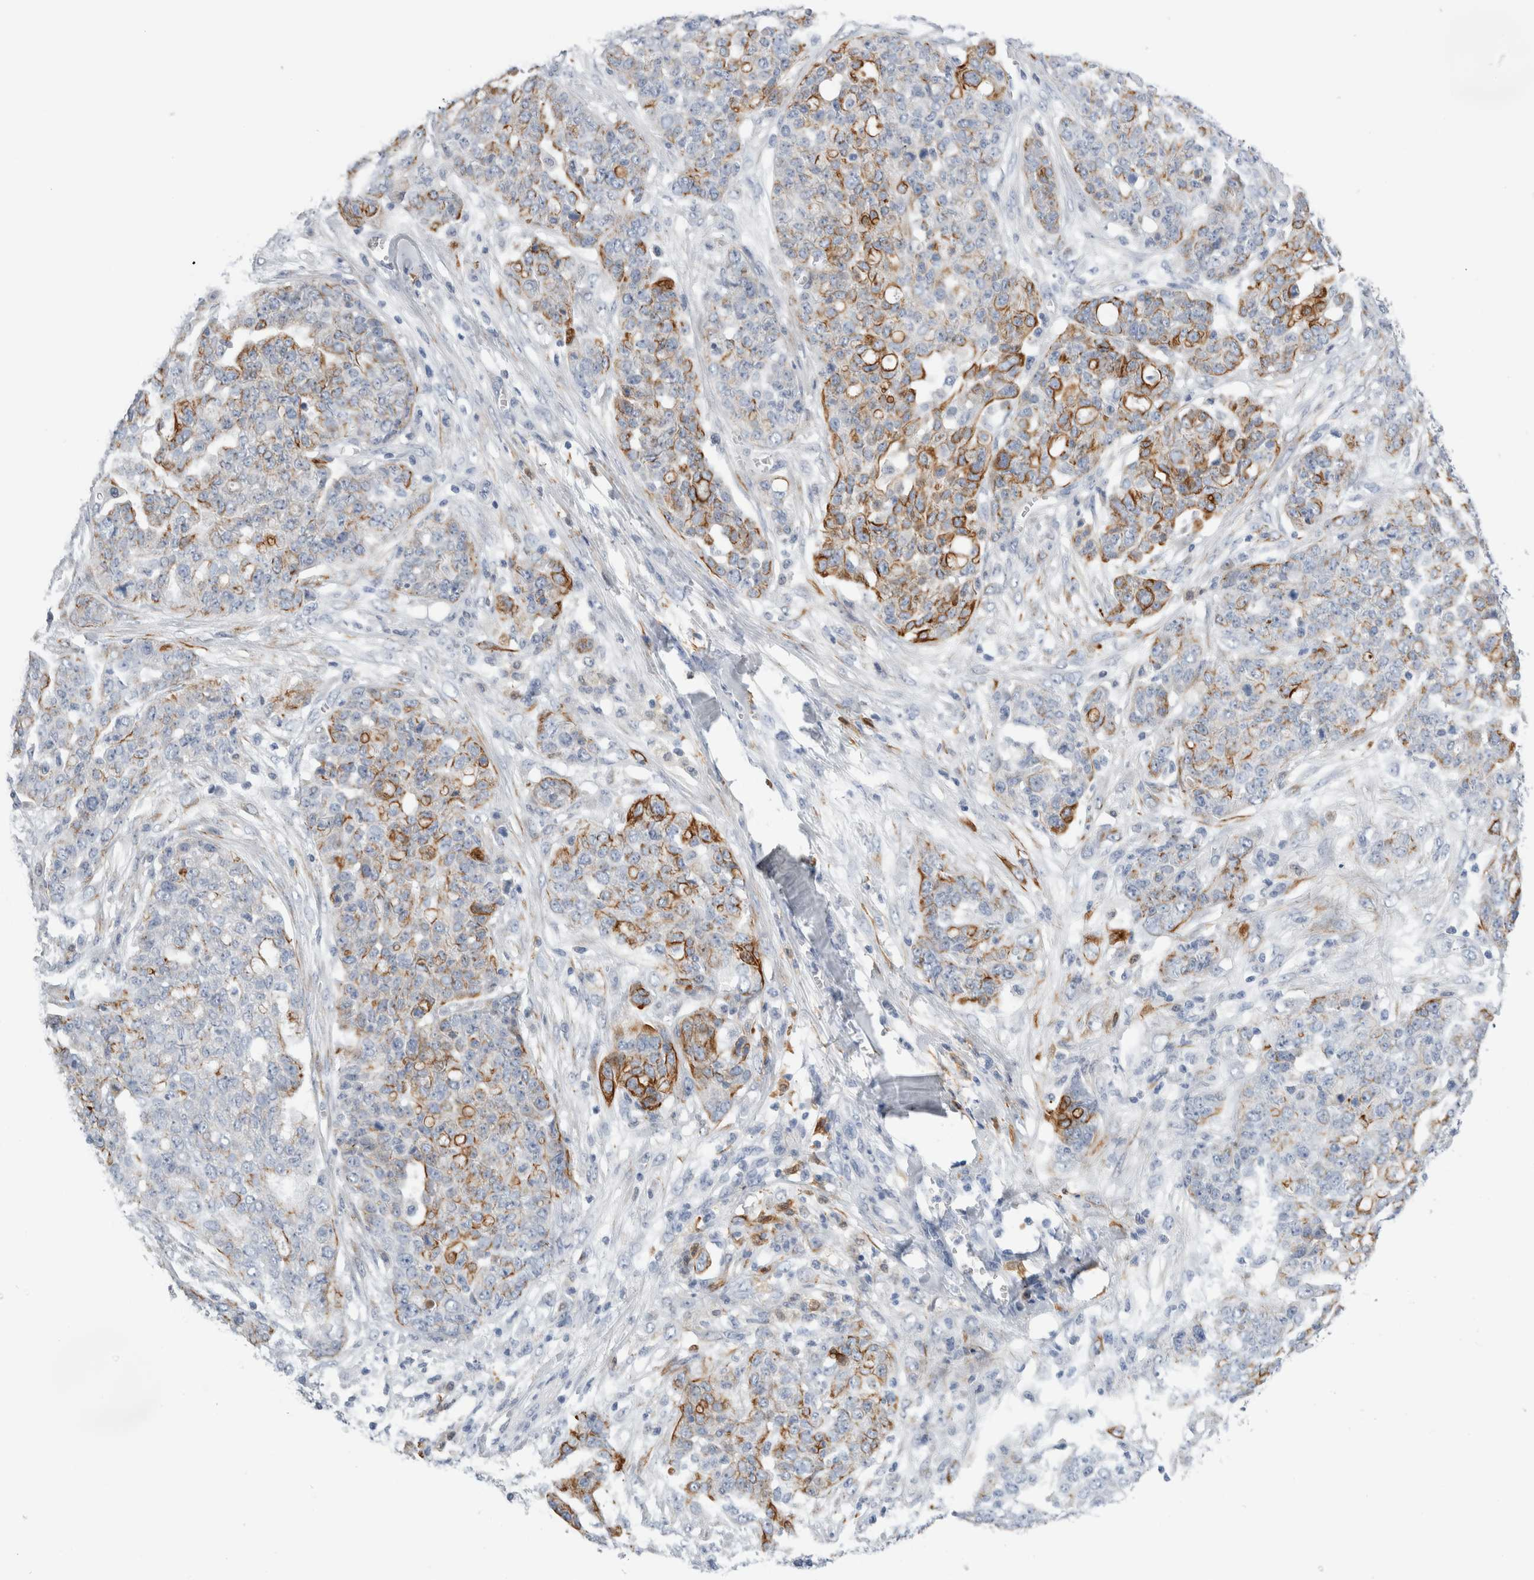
{"staining": {"intensity": "moderate", "quantity": "25%-75%", "location": "cytoplasmic/membranous"}, "tissue": "ovarian cancer", "cell_type": "Tumor cells", "image_type": "cancer", "snomed": [{"axis": "morphology", "description": "Cystadenocarcinoma, serous, NOS"}, {"axis": "topography", "description": "Soft tissue"}, {"axis": "topography", "description": "Ovary"}], "caption": "Serous cystadenocarcinoma (ovarian) stained with IHC exhibits moderate cytoplasmic/membranous positivity in about 25%-75% of tumor cells.", "gene": "SLC20A2", "patient": {"sex": "female", "age": 57}}